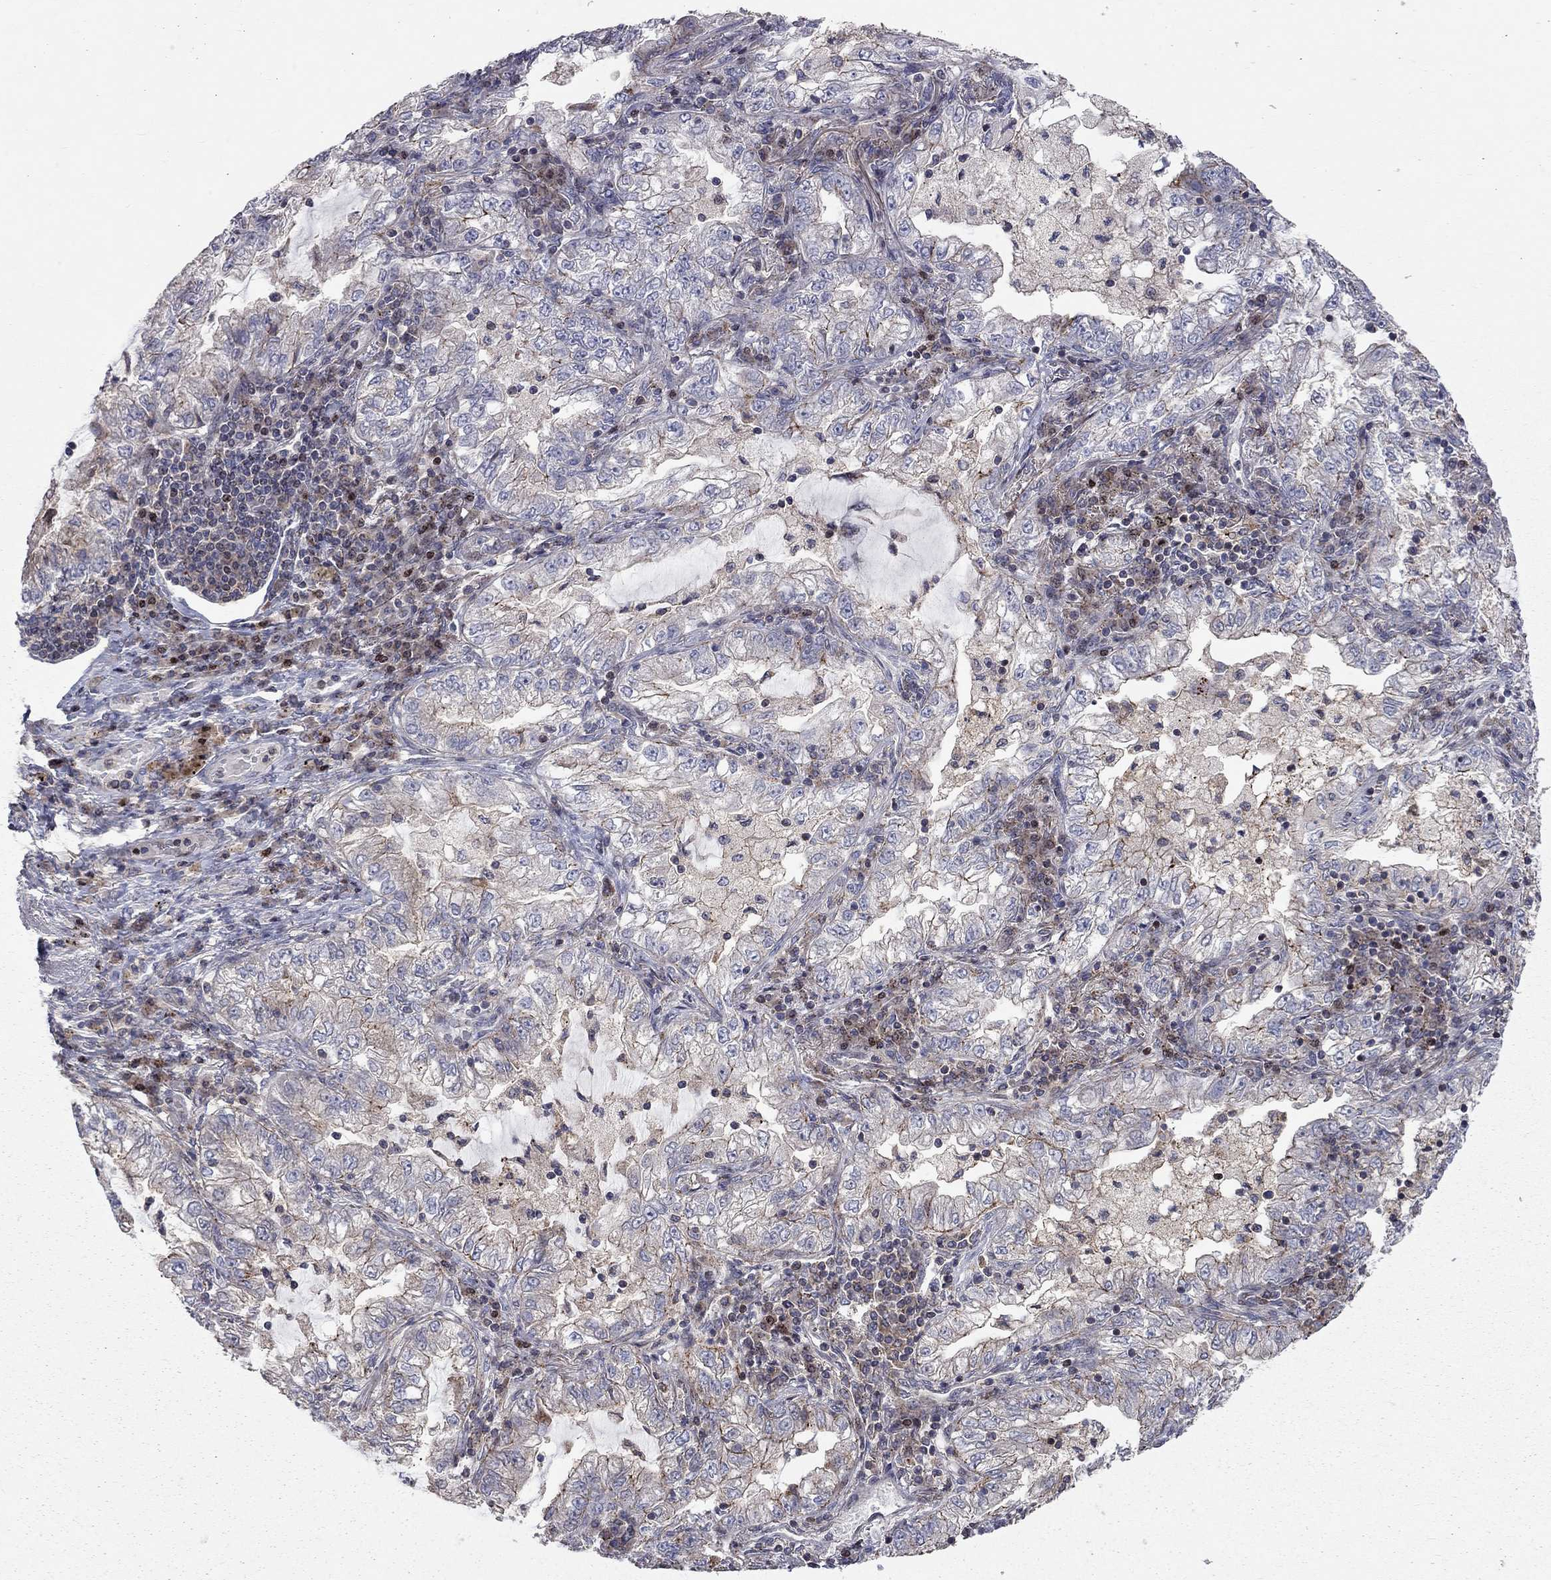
{"staining": {"intensity": "strong", "quantity": "<25%", "location": "cytoplasmic/membranous"}, "tissue": "lung cancer", "cell_type": "Tumor cells", "image_type": "cancer", "snomed": [{"axis": "morphology", "description": "Adenocarcinoma, NOS"}, {"axis": "topography", "description": "Lung"}], "caption": "A brown stain highlights strong cytoplasmic/membranous positivity of a protein in human lung cancer (adenocarcinoma) tumor cells. (IHC, brightfield microscopy, high magnification).", "gene": "ERN2", "patient": {"sex": "female", "age": 73}}